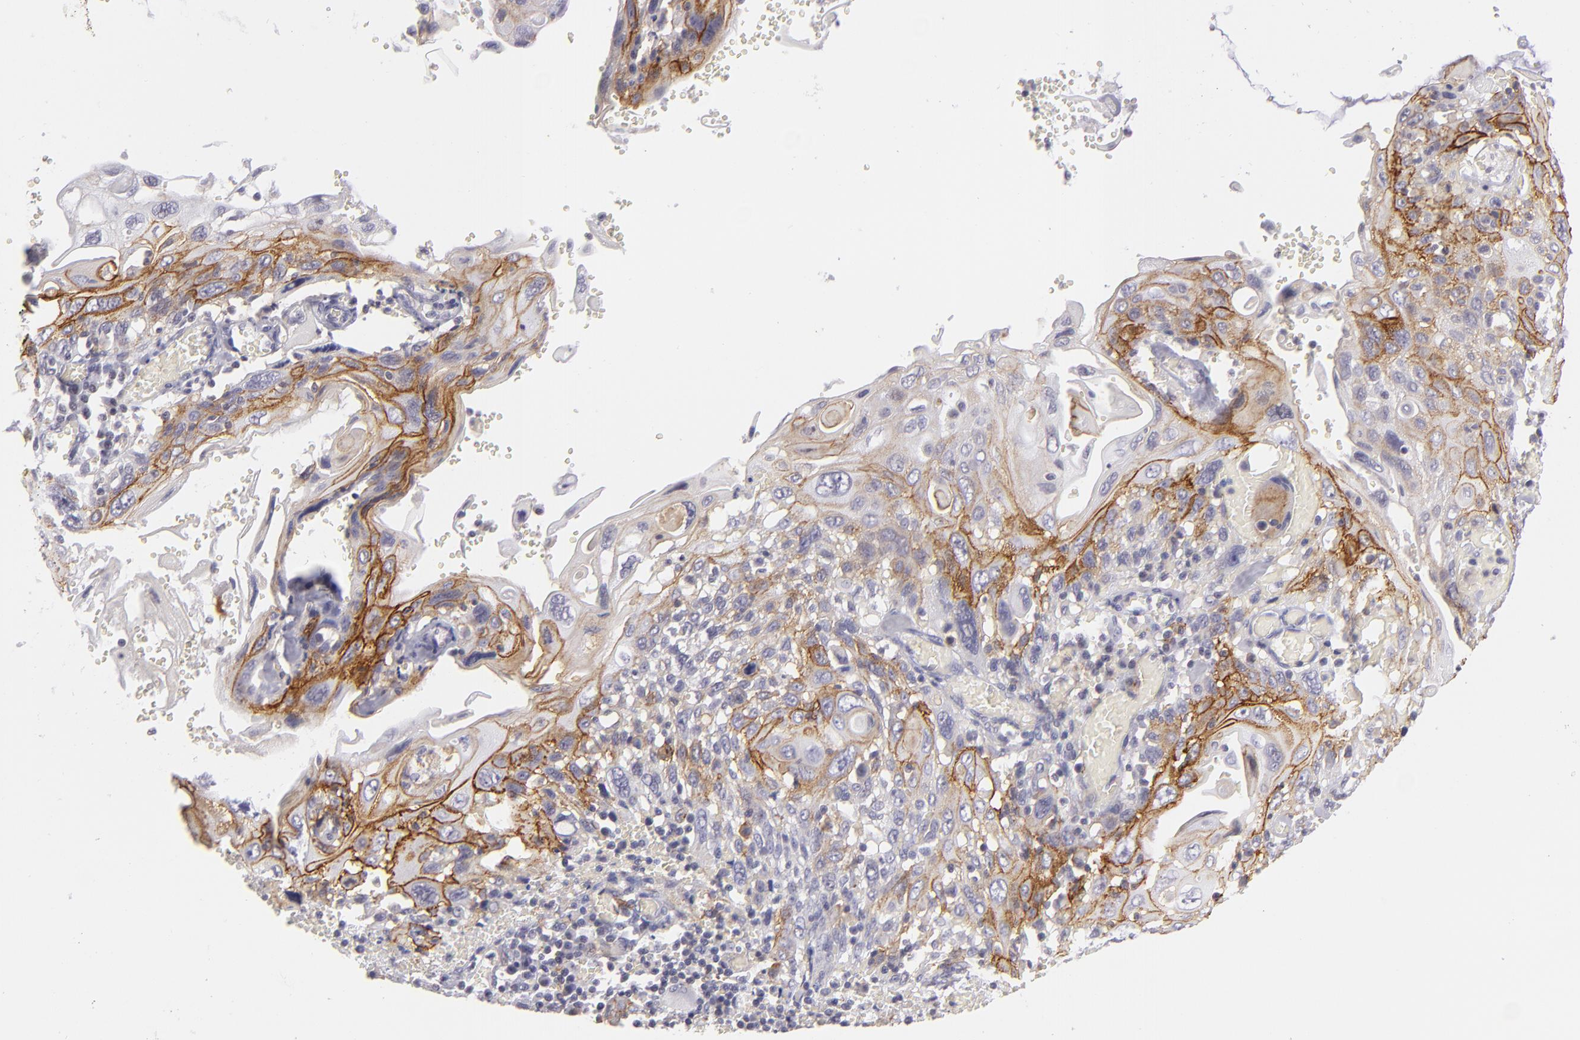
{"staining": {"intensity": "moderate", "quantity": ">75%", "location": "cytoplasmic/membranous"}, "tissue": "cervical cancer", "cell_type": "Tumor cells", "image_type": "cancer", "snomed": [{"axis": "morphology", "description": "Squamous cell carcinoma, NOS"}, {"axis": "topography", "description": "Cervix"}], "caption": "High-magnification brightfield microscopy of cervical squamous cell carcinoma stained with DAB (brown) and counterstained with hematoxylin (blue). tumor cells exhibit moderate cytoplasmic/membranous positivity is present in about>75% of cells.", "gene": "THBD", "patient": {"sex": "female", "age": 54}}